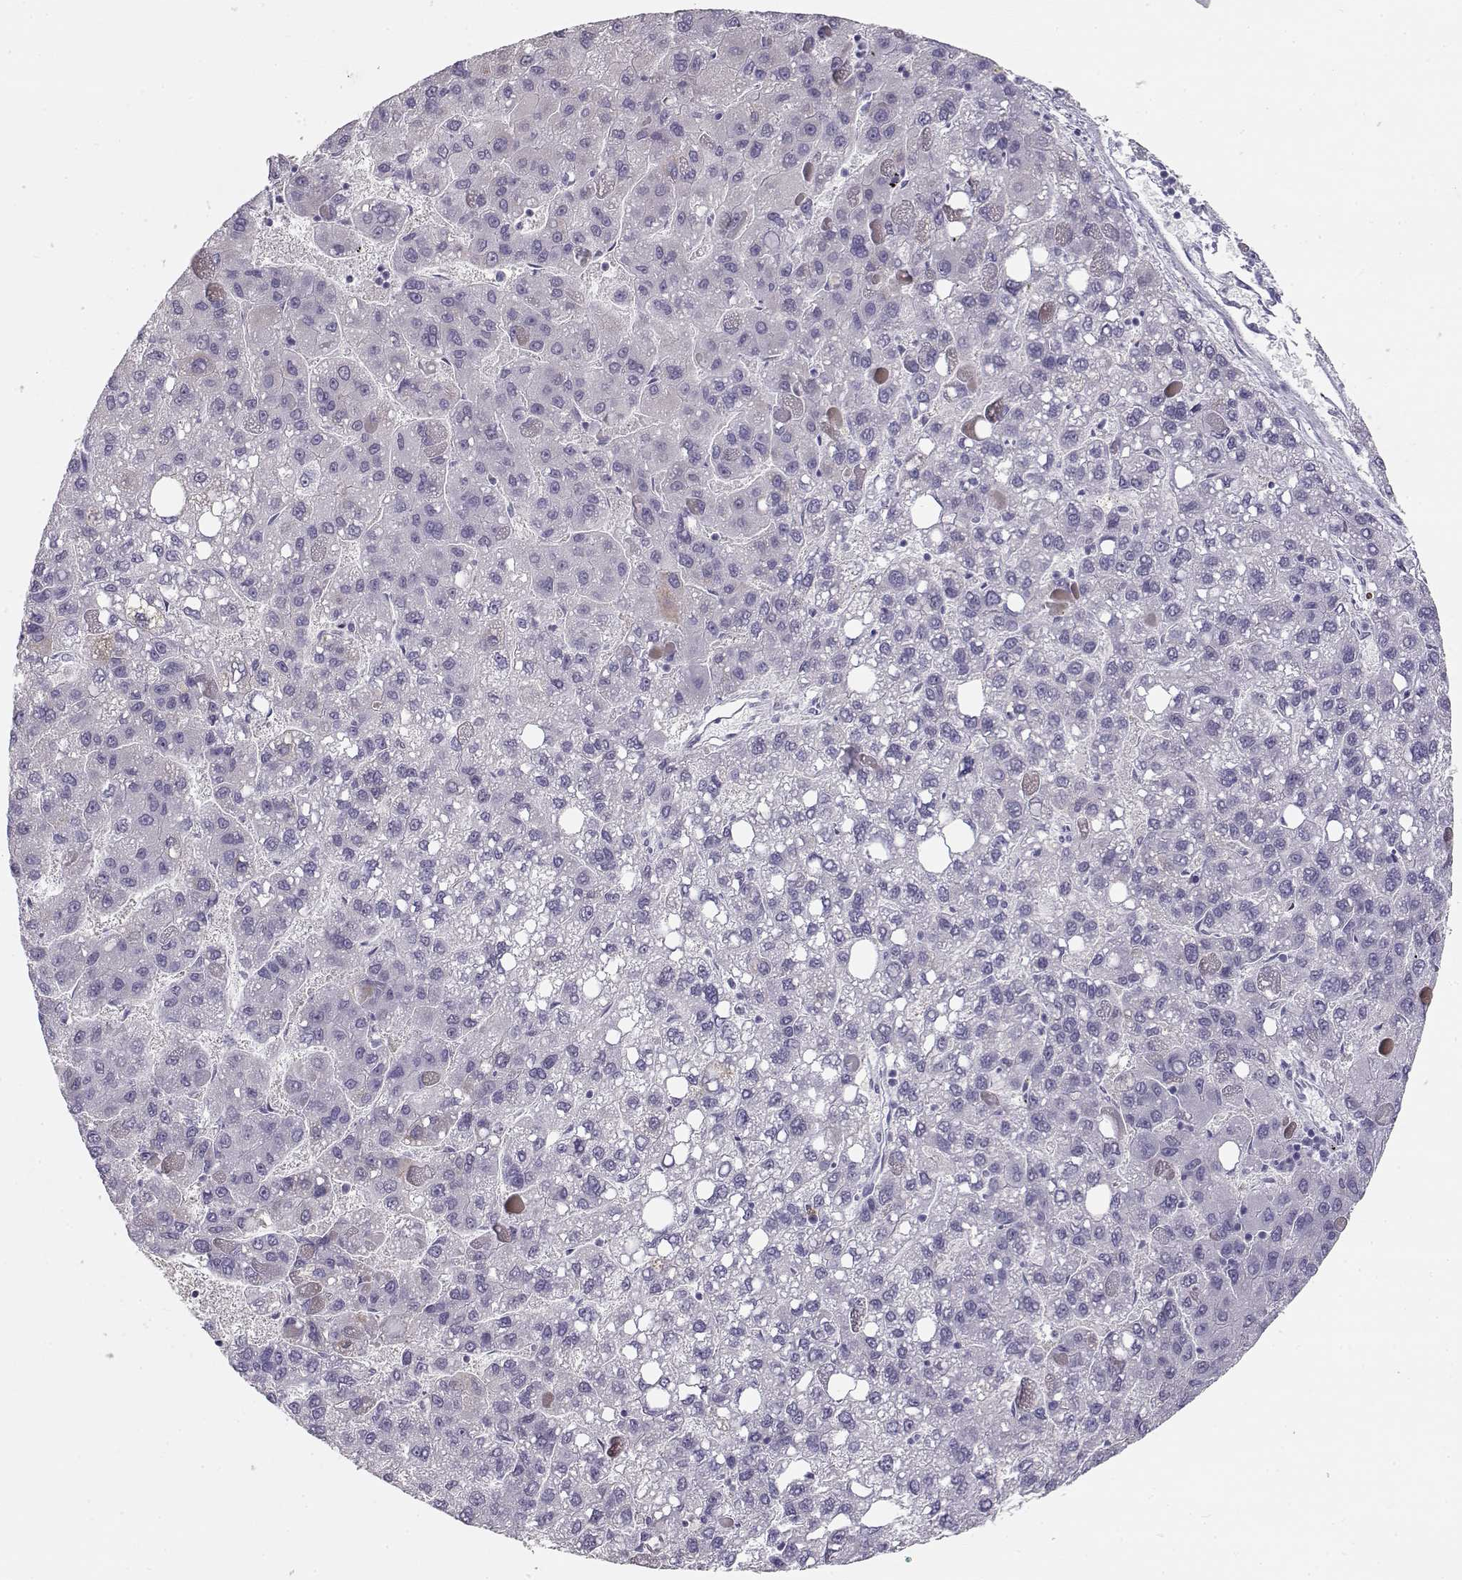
{"staining": {"intensity": "negative", "quantity": "none", "location": "none"}, "tissue": "liver cancer", "cell_type": "Tumor cells", "image_type": "cancer", "snomed": [{"axis": "morphology", "description": "Carcinoma, Hepatocellular, NOS"}, {"axis": "topography", "description": "Liver"}], "caption": "A histopathology image of liver cancer stained for a protein reveals no brown staining in tumor cells.", "gene": "NUTM1", "patient": {"sex": "female", "age": 82}}